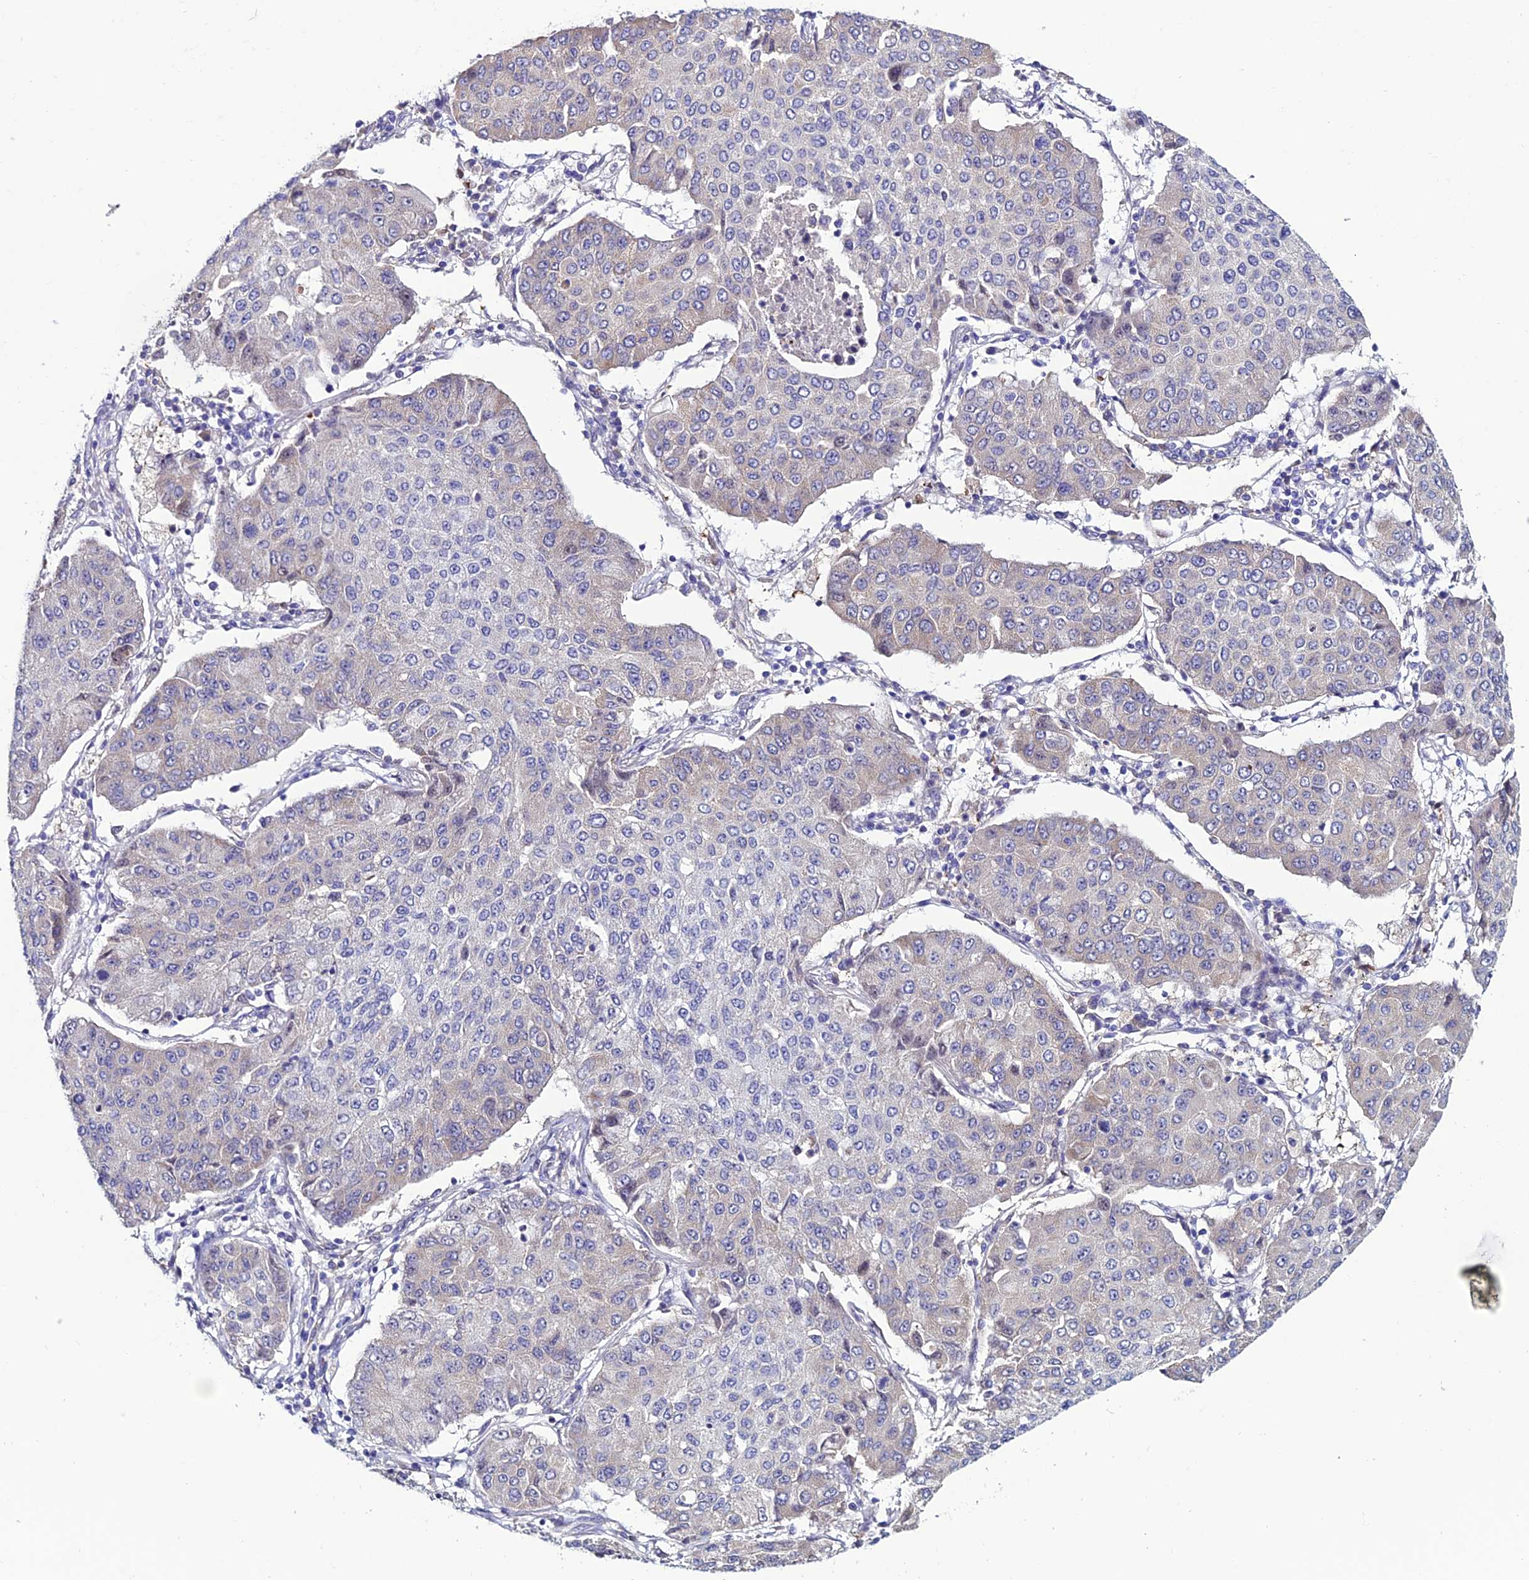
{"staining": {"intensity": "weak", "quantity": "<25%", "location": "cytoplasmic/membranous"}, "tissue": "lung cancer", "cell_type": "Tumor cells", "image_type": "cancer", "snomed": [{"axis": "morphology", "description": "Squamous cell carcinoma, NOS"}, {"axis": "topography", "description": "Lung"}], "caption": "Immunohistochemistry histopathology image of human squamous cell carcinoma (lung) stained for a protein (brown), which exhibits no expression in tumor cells.", "gene": "FZD8", "patient": {"sex": "male", "age": 74}}